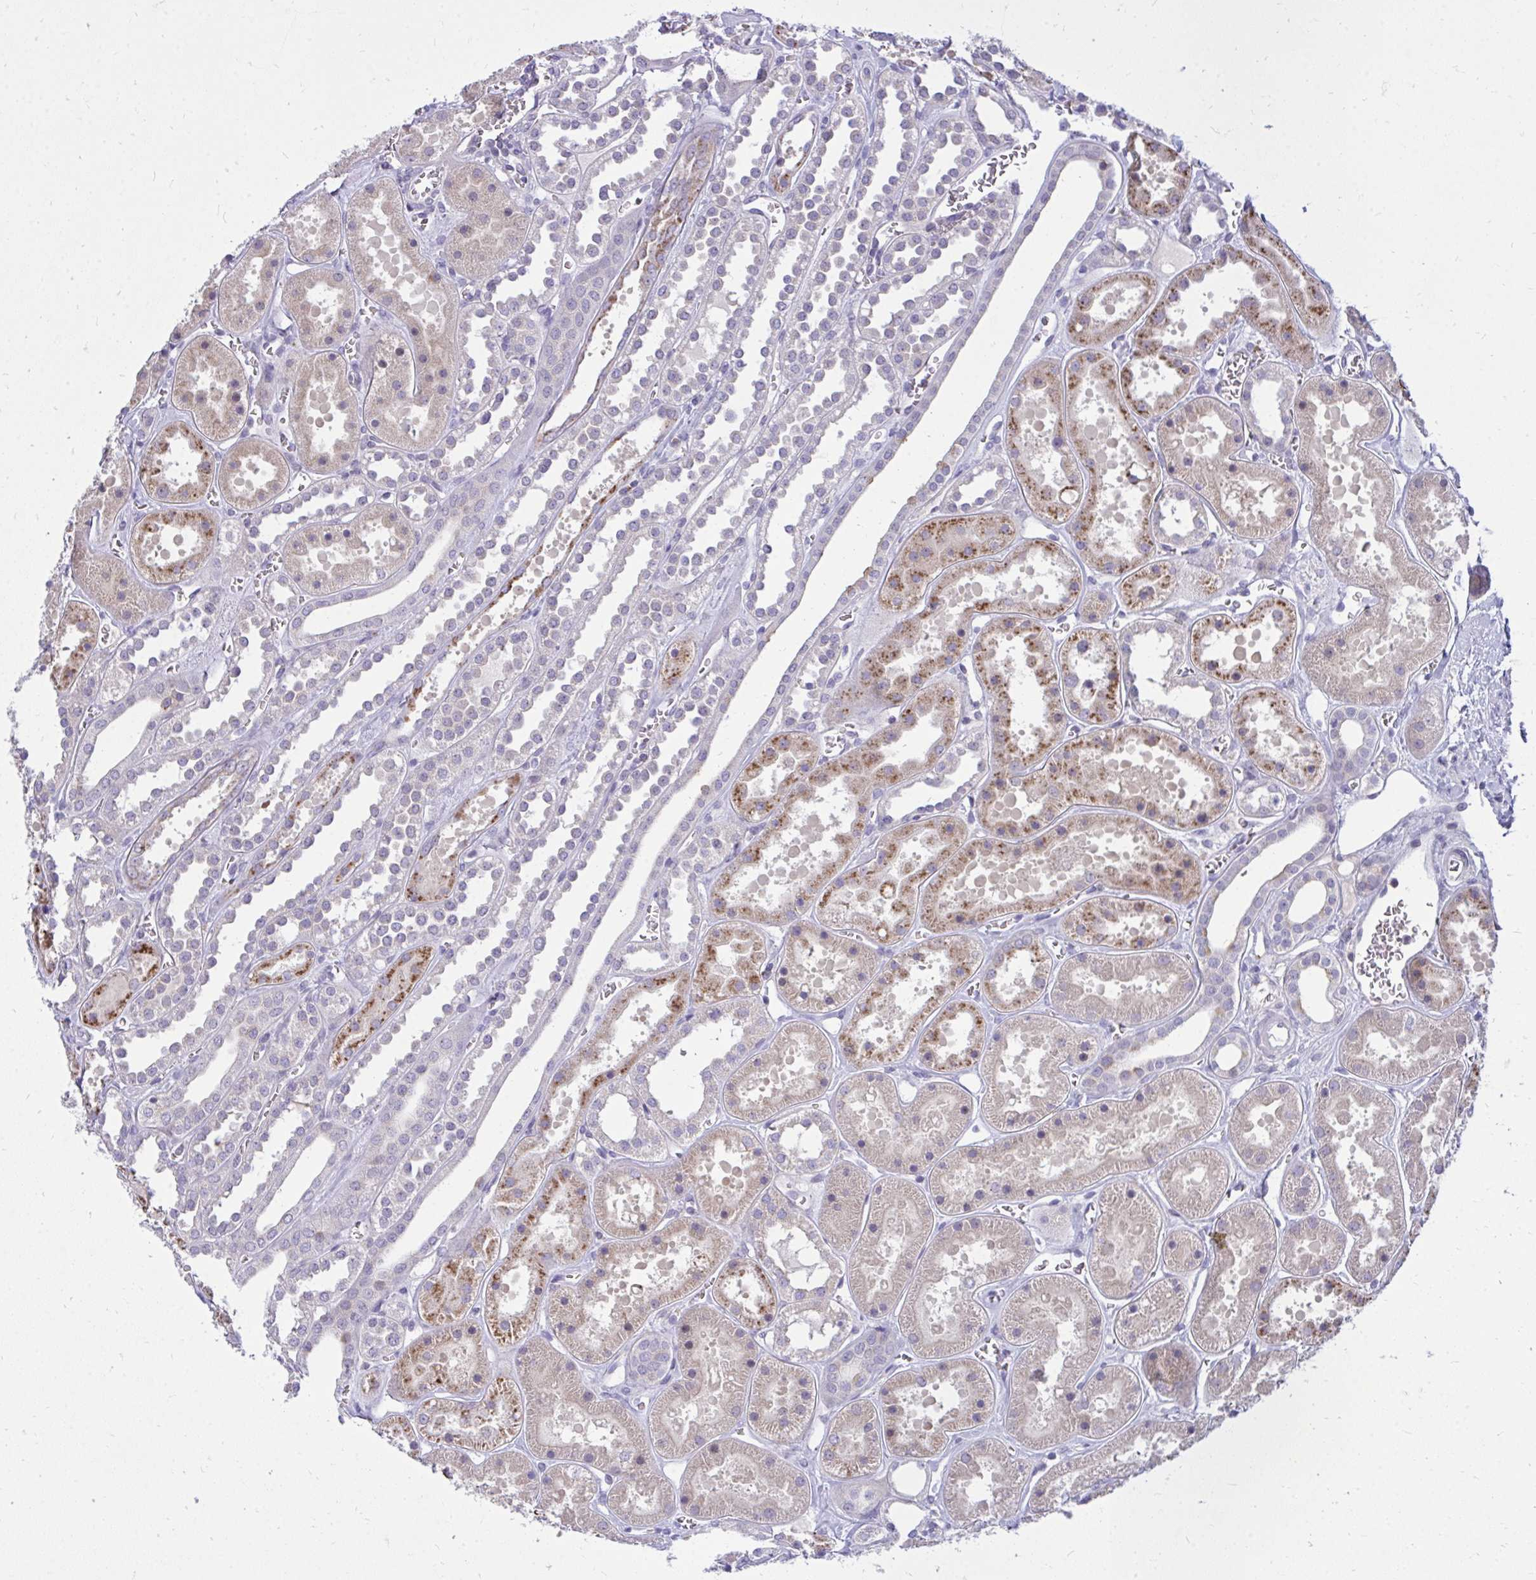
{"staining": {"intensity": "moderate", "quantity": ">75%", "location": "cytoplasmic/membranous"}, "tissue": "kidney", "cell_type": "Cells in glomeruli", "image_type": "normal", "snomed": [{"axis": "morphology", "description": "Normal tissue, NOS"}, {"axis": "topography", "description": "Kidney"}], "caption": "Immunohistochemistry of unremarkable human kidney displays medium levels of moderate cytoplasmic/membranous expression in about >75% of cells in glomeruli. Nuclei are stained in blue.", "gene": "ZSCAN25", "patient": {"sex": "female", "age": 41}}